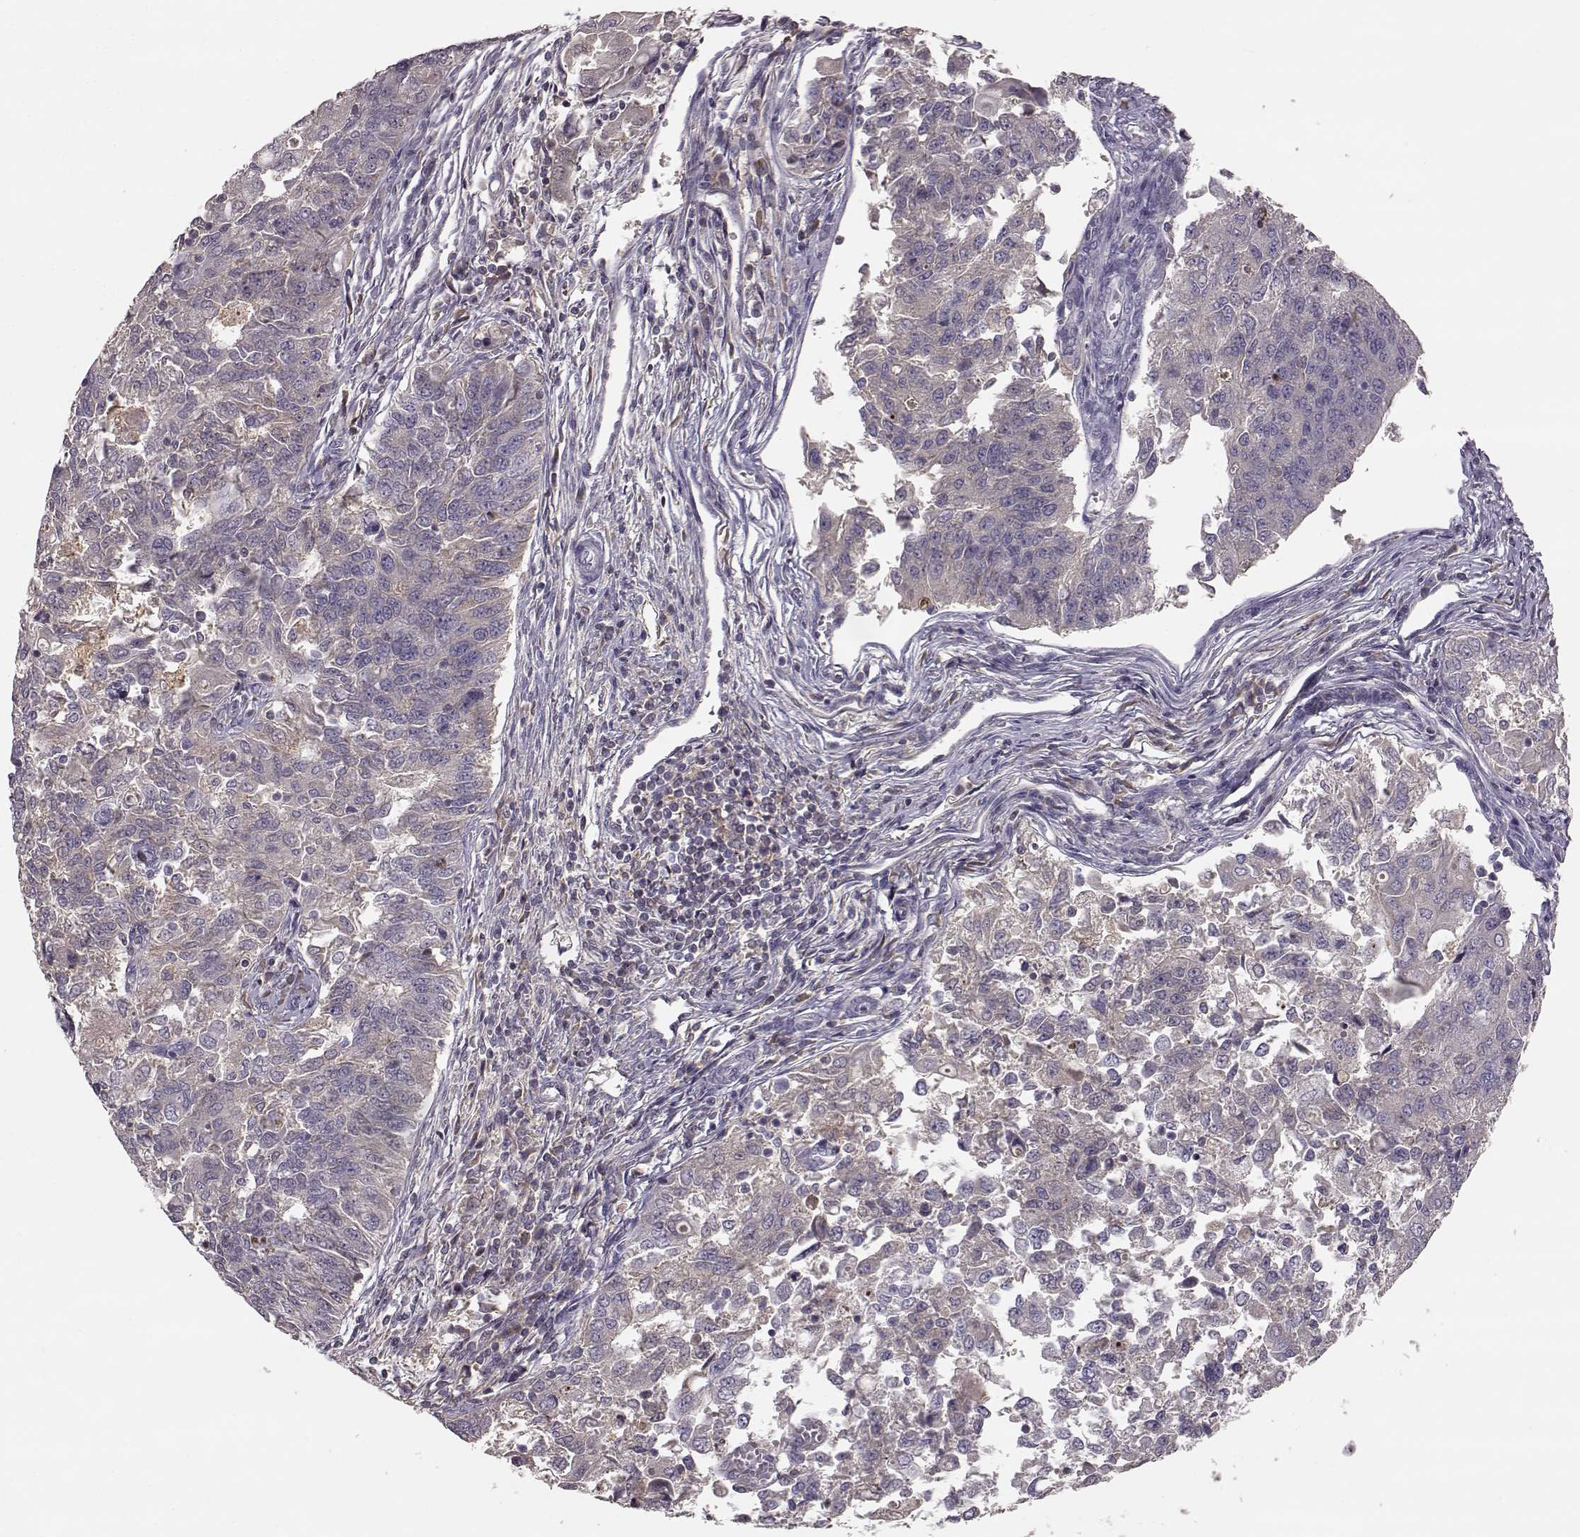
{"staining": {"intensity": "negative", "quantity": "none", "location": "none"}, "tissue": "endometrial cancer", "cell_type": "Tumor cells", "image_type": "cancer", "snomed": [{"axis": "morphology", "description": "Adenocarcinoma, NOS"}, {"axis": "topography", "description": "Endometrium"}], "caption": "Tumor cells show no significant protein positivity in adenocarcinoma (endometrial).", "gene": "YJEFN3", "patient": {"sex": "female", "age": 43}}